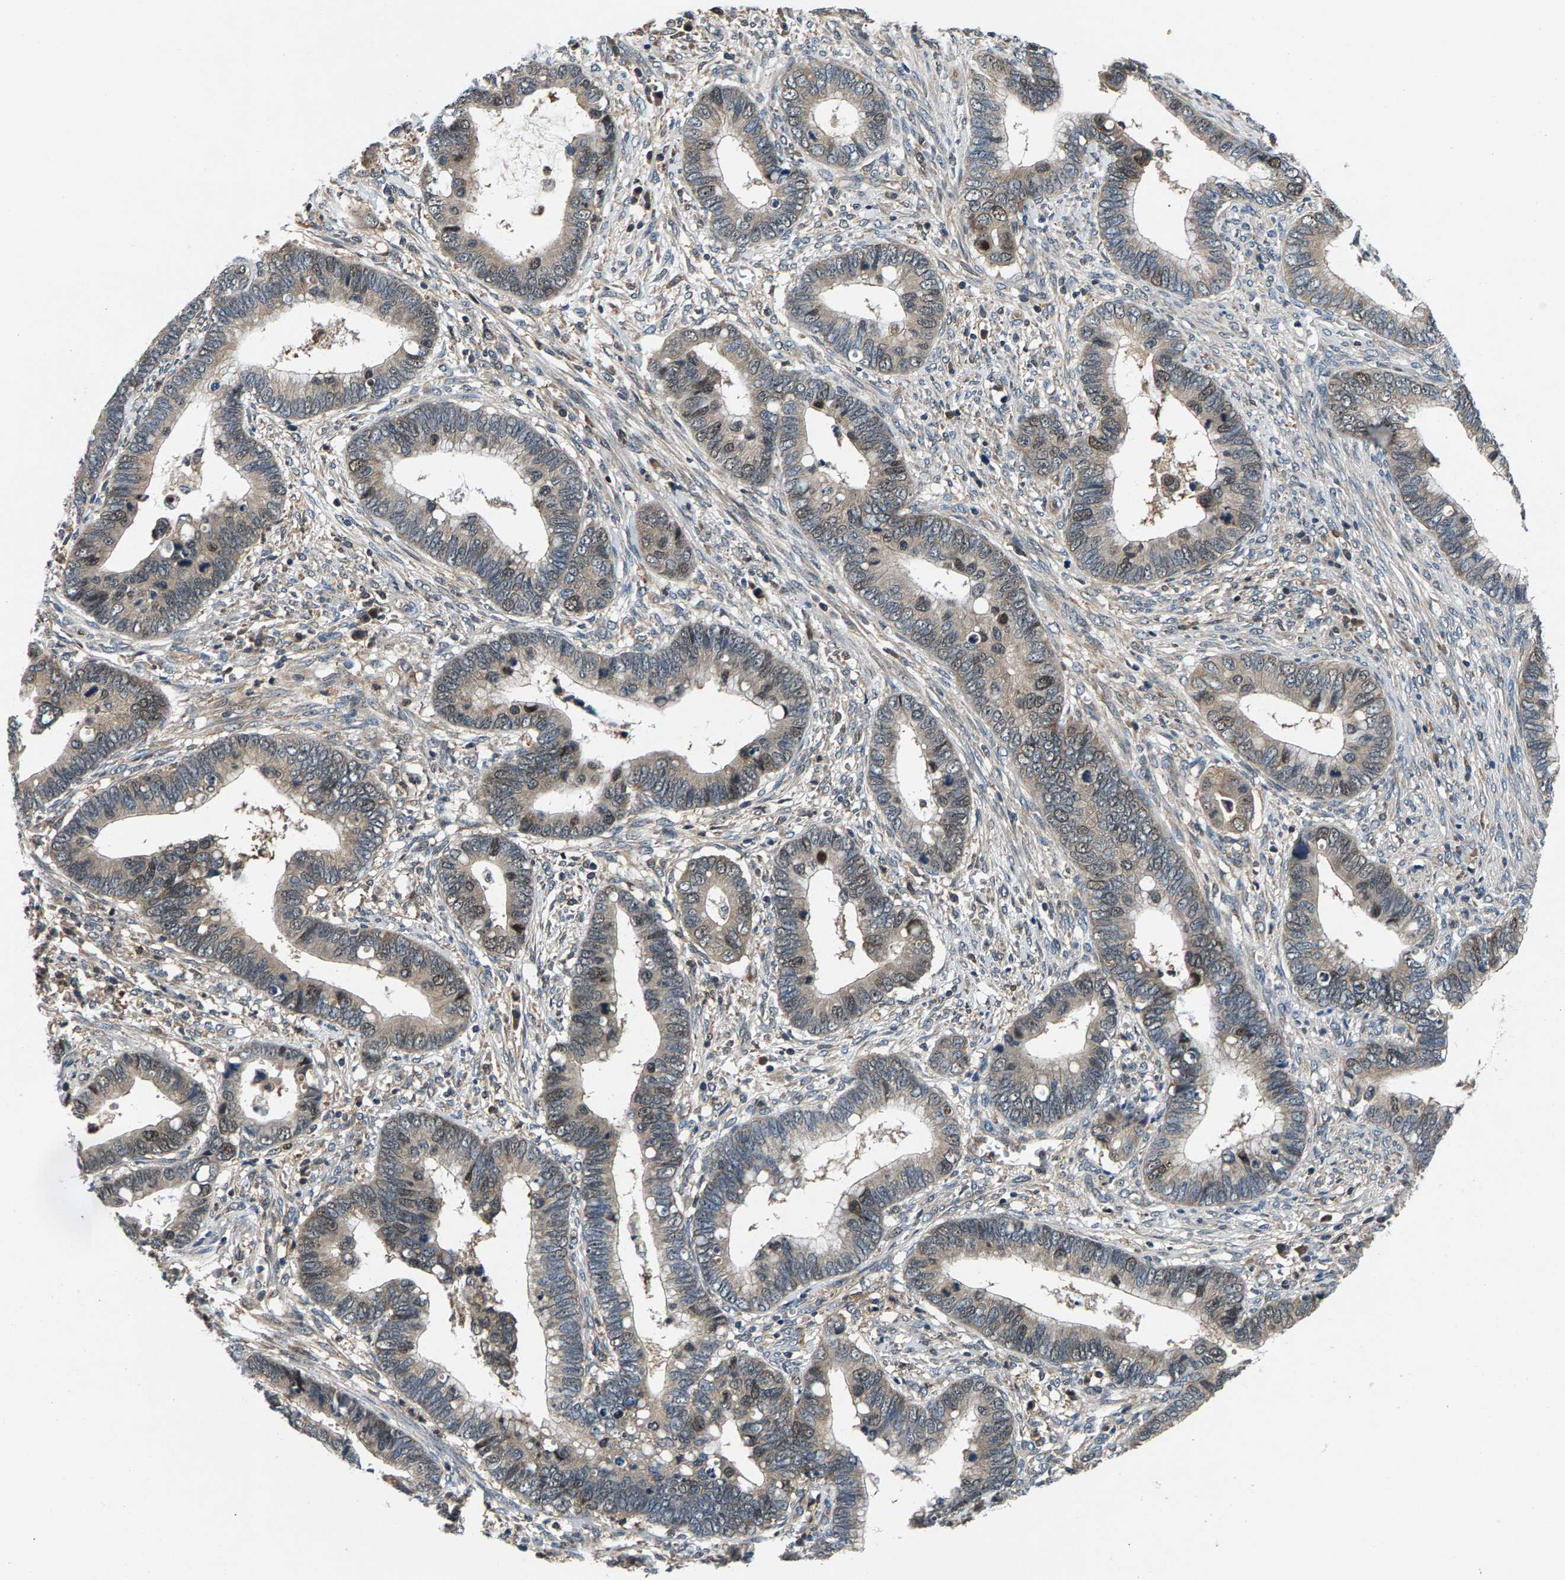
{"staining": {"intensity": "weak", "quantity": "<25%", "location": "cytoplasmic/membranous"}, "tissue": "cervical cancer", "cell_type": "Tumor cells", "image_type": "cancer", "snomed": [{"axis": "morphology", "description": "Adenocarcinoma, NOS"}, {"axis": "topography", "description": "Cervix"}], "caption": "Tumor cells show no significant protein positivity in cervical cancer. (DAB immunohistochemistry visualized using brightfield microscopy, high magnification).", "gene": "FAM78A", "patient": {"sex": "female", "age": 44}}